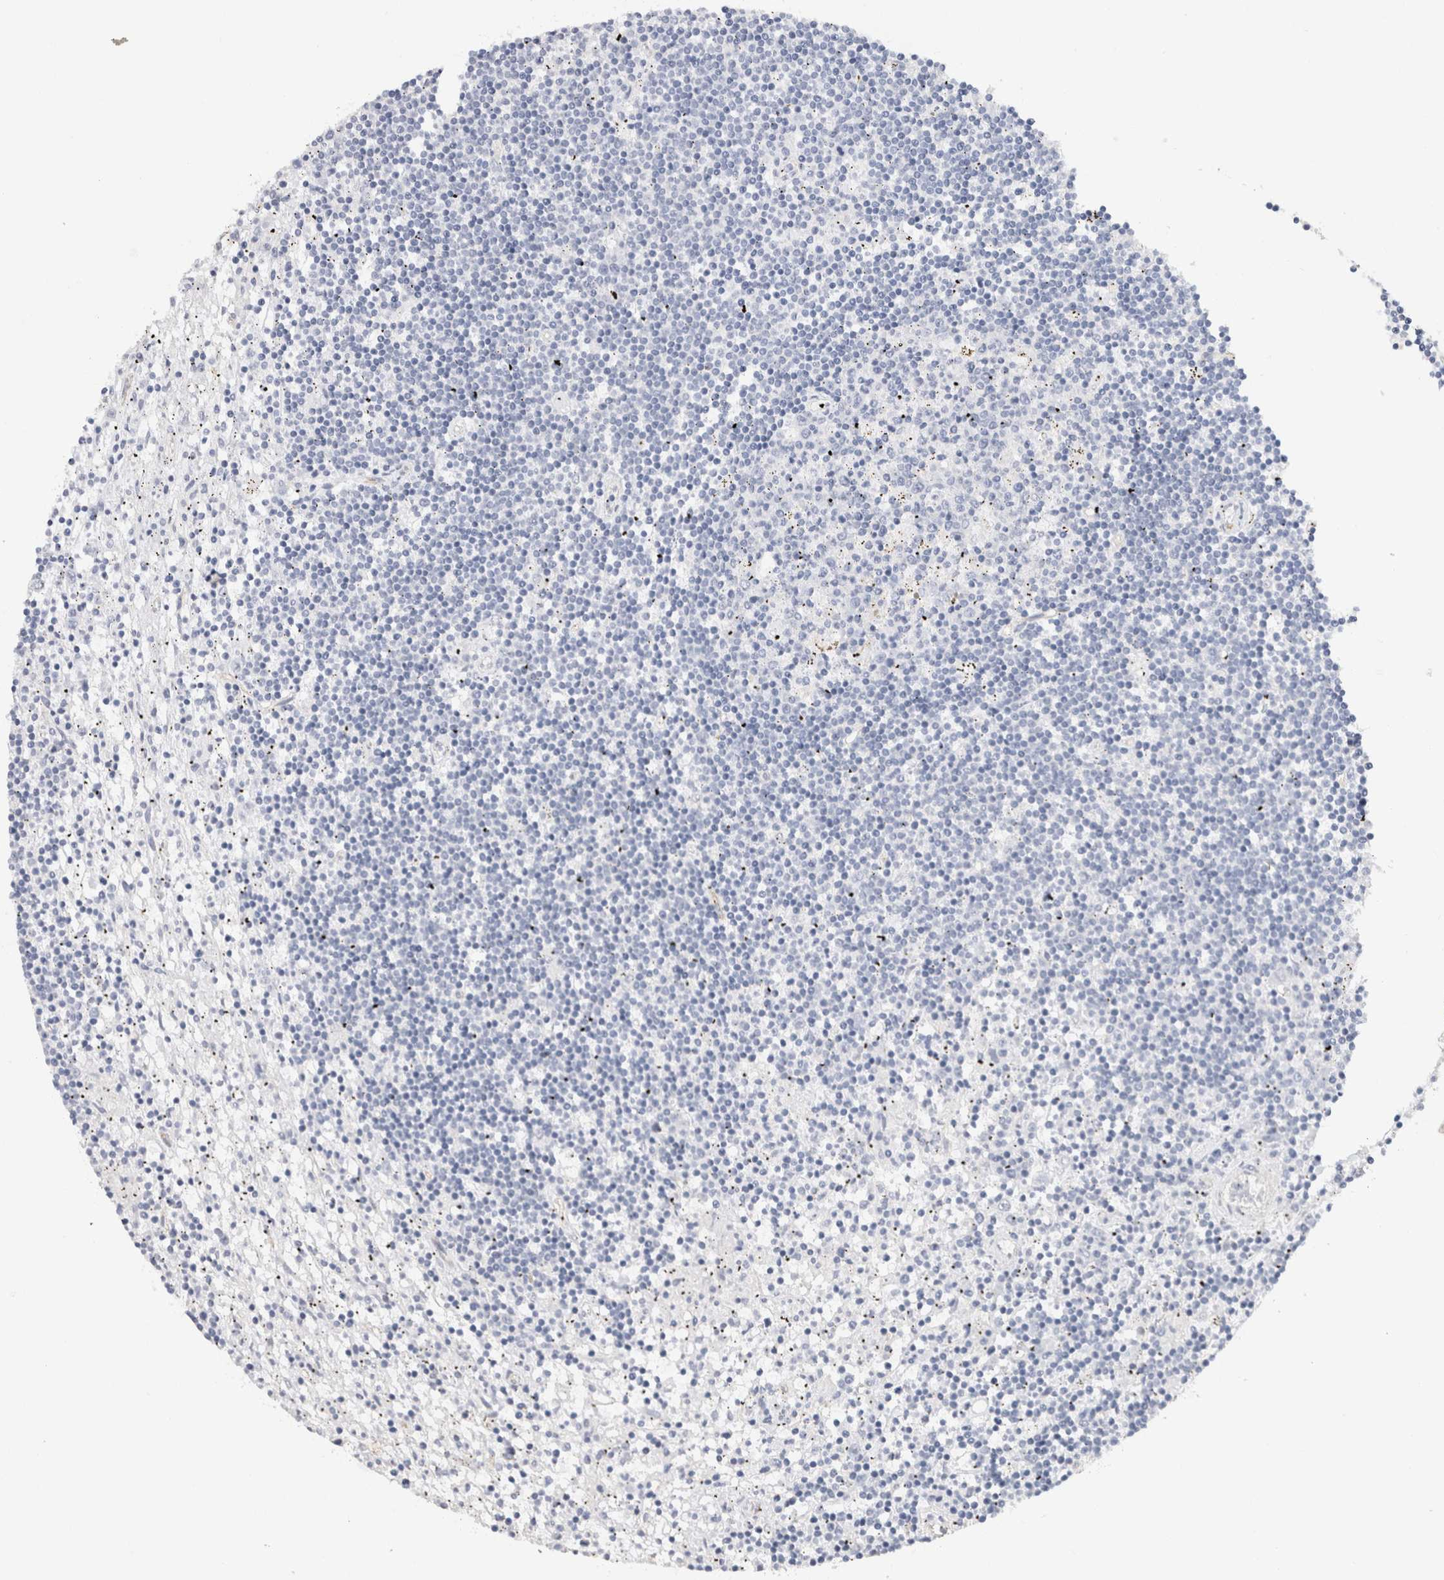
{"staining": {"intensity": "negative", "quantity": "none", "location": "none"}, "tissue": "lymphoma", "cell_type": "Tumor cells", "image_type": "cancer", "snomed": [{"axis": "morphology", "description": "Malignant lymphoma, non-Hodgkin's type, Low grade"}, {"axis": "topography", "description": "Spleen"}], "caption": "Immunohistochemistry photomicrograph of neoplastic tissue: human malignant lymphoma, non-Hodgkin's type (low-grade) stained with DAB demonstrates no significant protein positivity in tumor cells.", "gene": "AFP", "patient": {"sex": "male", "age": 76}}